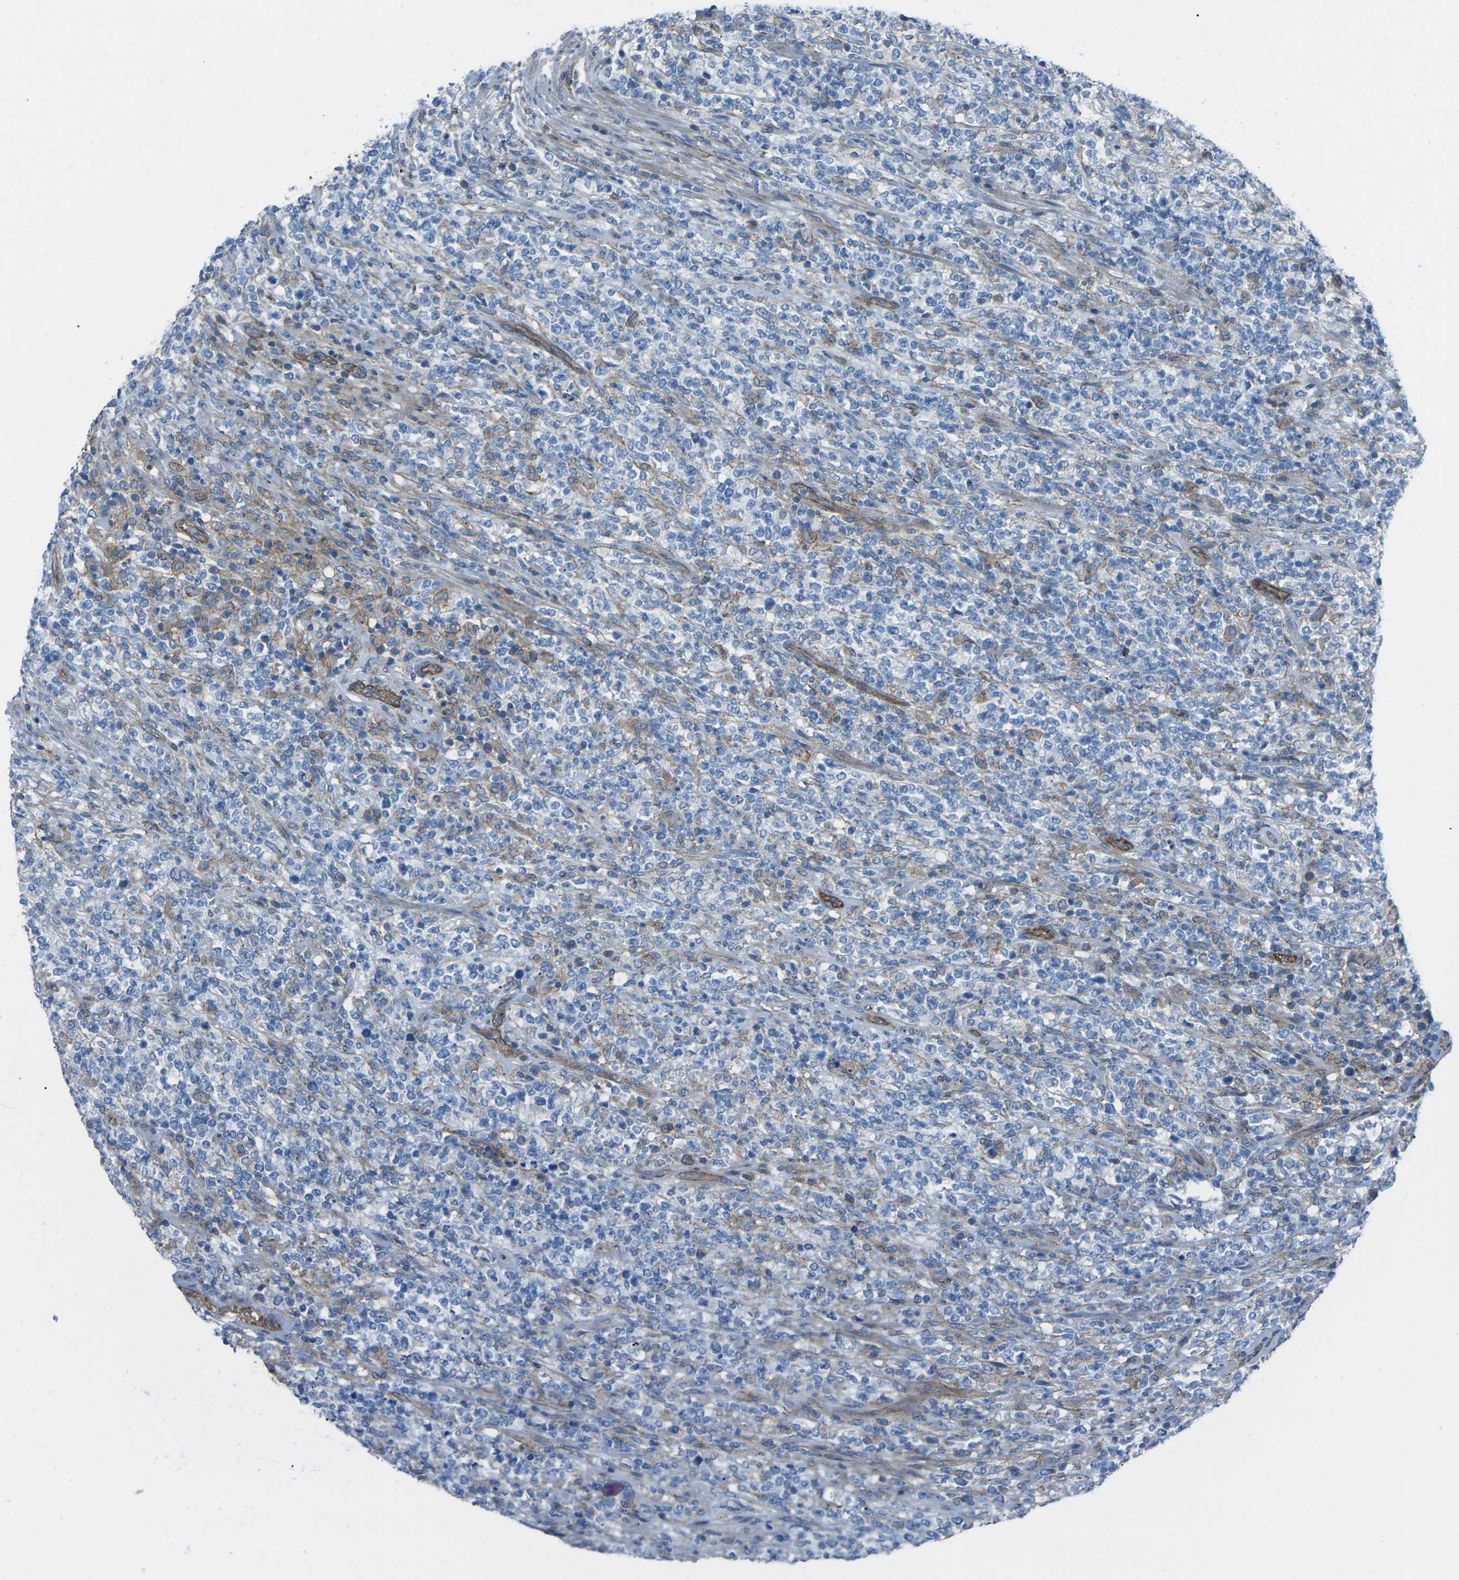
{"staining": {"intensity": "negative", "quantity": "none", "location": "none"}, "tissue": "lymphoma", "cell_type": "Tumor cells", "image_type": "cancer", "snomed": [{"axis": "morphology", "description": "Malignant lymphoma, non-Hodgkin's type, High grade"}, {"axis": "topography", "description": "Soft tissue"}], "caption": "Immunohistochemistry (IHC) of lymphoma demonstrates no positivity in tumor cells. (DAB (3,3'-diaminobenzidine) IHC with hematoxylin counter stain).", "gene": "UTRN", "patient": {"sex": "male", "age": 18}}